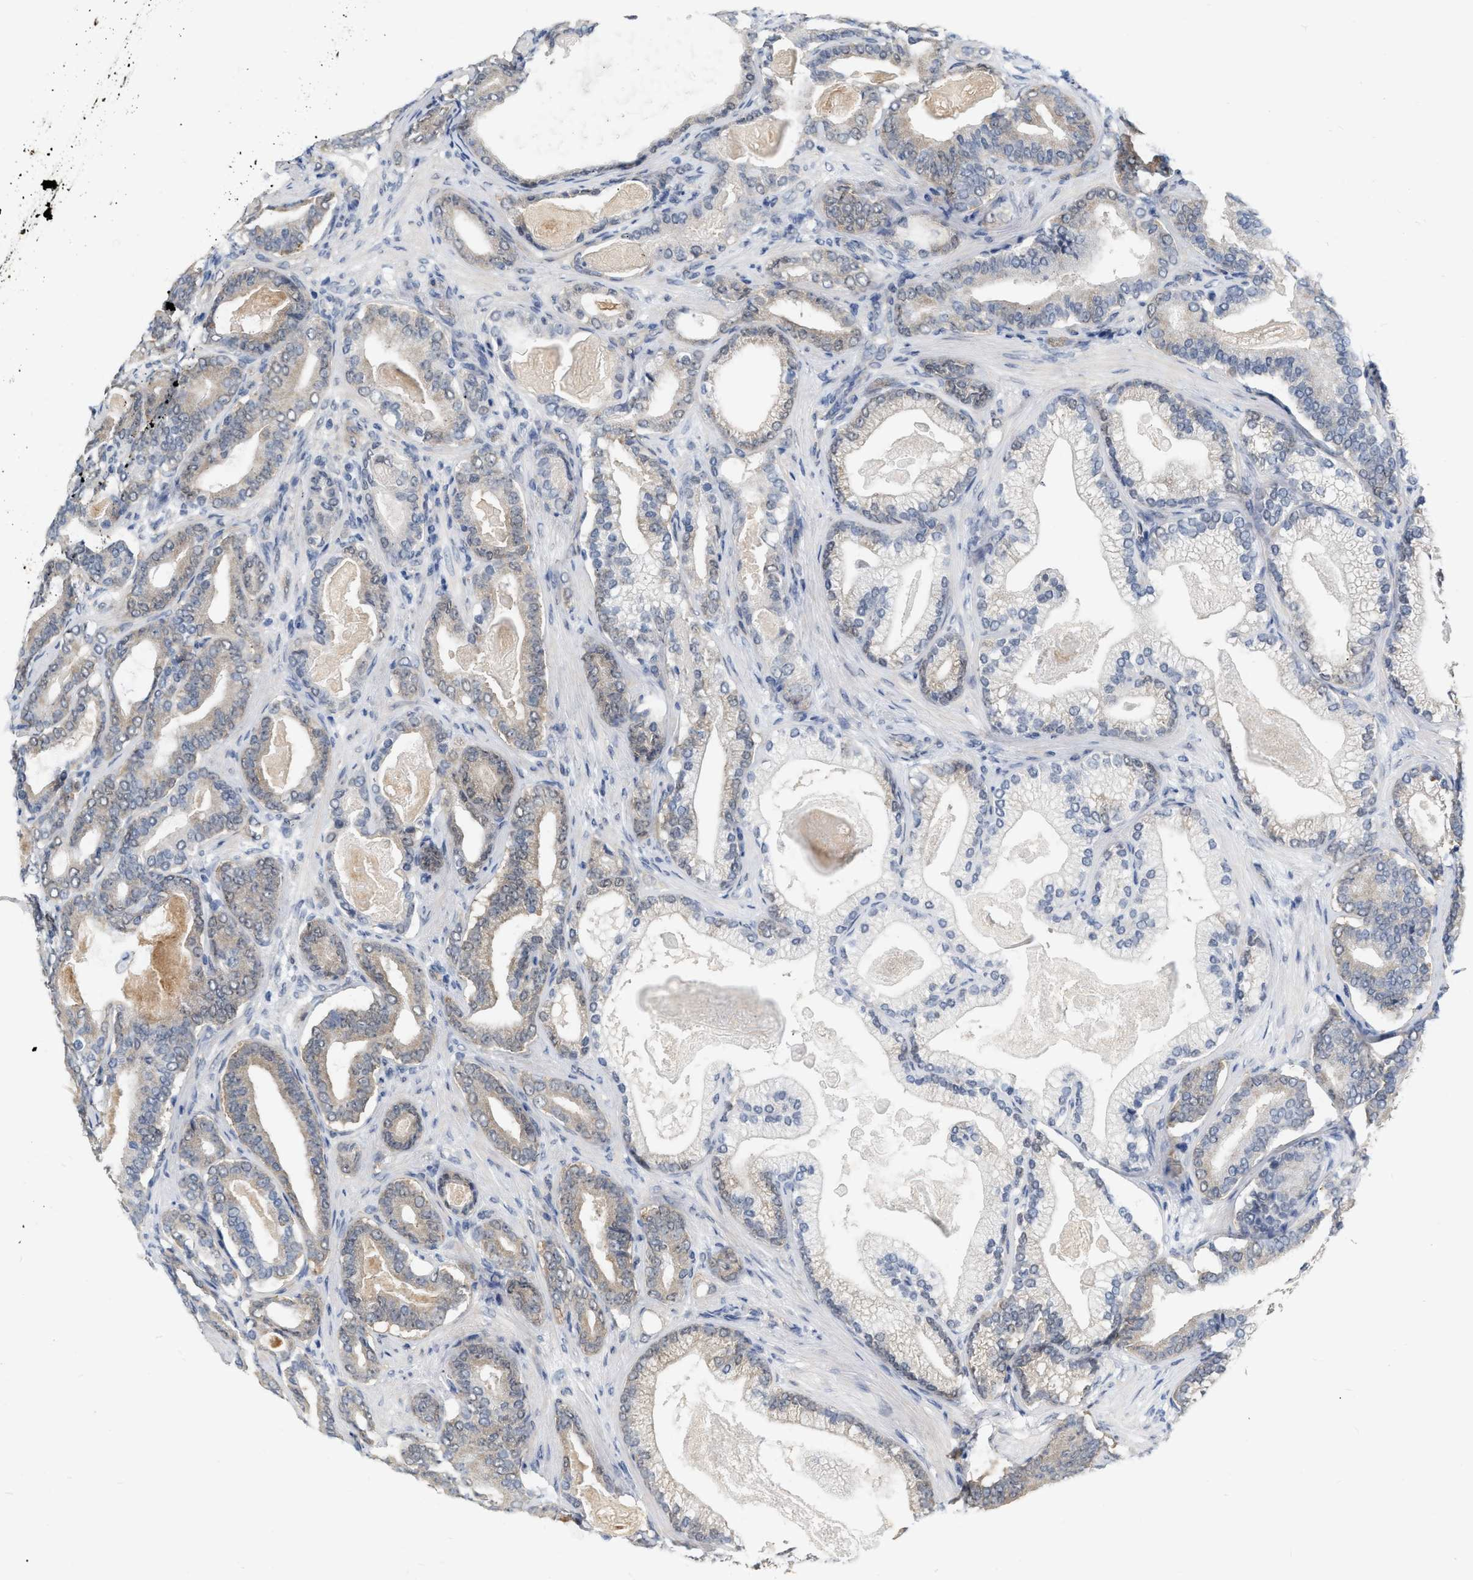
{"staining": {"intensity": "weak", "quantity": "25%-75%", "location": "cytoplasmic/membranous"}, "tissue": "prostate cancer", "cell_type": "Tumor cells", "image_type": "cancer", "snomed": [{"axis": "morphology", "description": "Adenocarcinoma, High grade"}, {"axis": "topography", "description": "Prostate"}], "caption": "Protein expression analysis of prostate cancer (high-grade adenocarcinoma) displays weak cytoplasmic/membranous positivity in about 25%-75% of tumor cells.", "gene": "RUVBL1", "patient": {"sex": "male", "age": 60}}